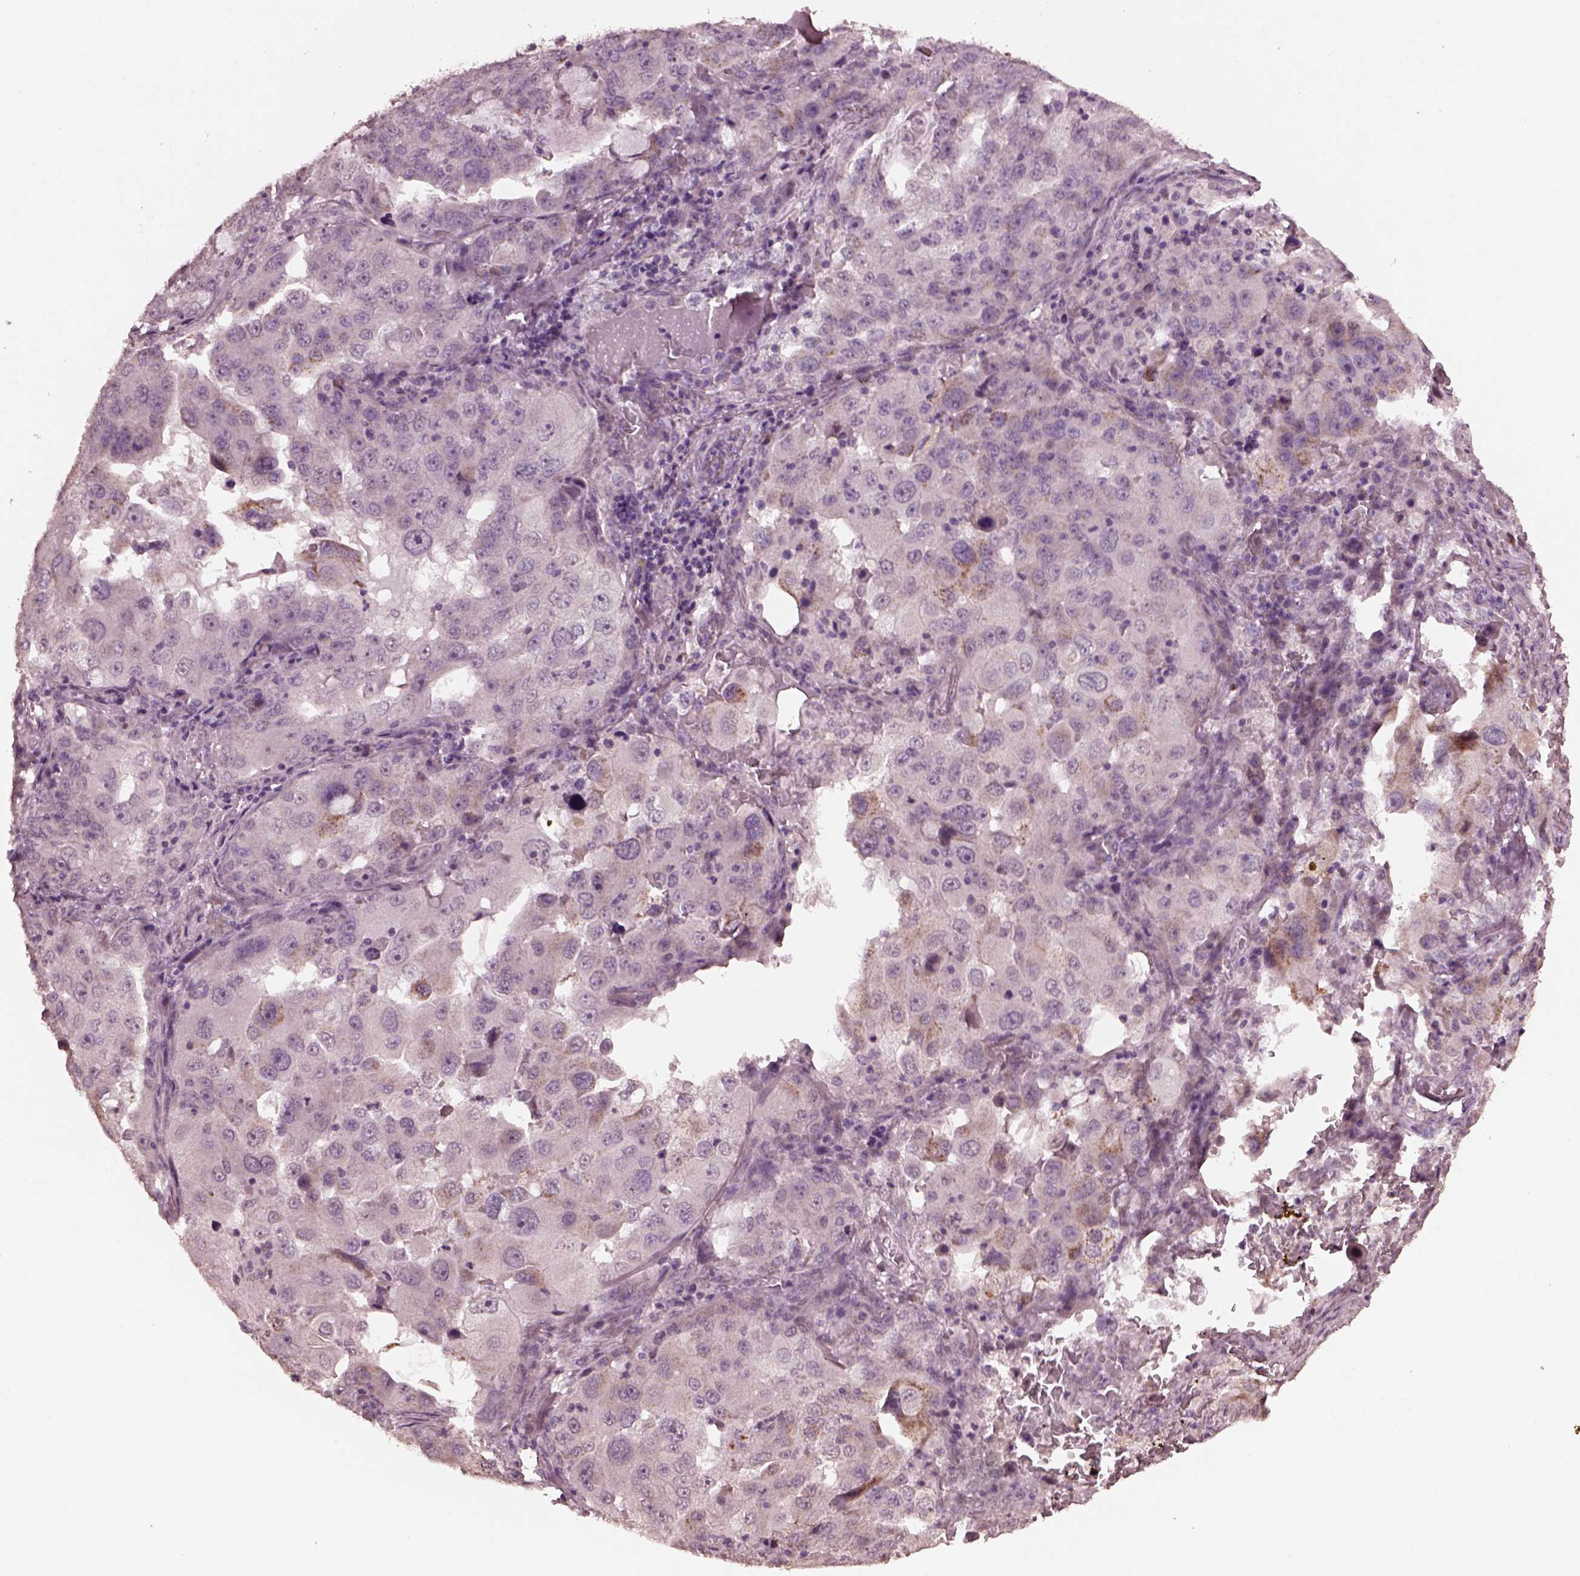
{"staining": {"intensity": "negative", "quantity": "none", "location": "none"}, "tissue": "lung cancer", "cell_type": "Tumor cells", "image_type": "cancer", "snomed": [{"axis": "morphology", "description": "Adenocarcinoma, NOS"}, {"axis": "topography", "description": "Lung"}], "caption": "This photomicrograph is of lung cancer stained with immunohistochemistry (IHC) to label a protein in brown with the nuclei are counter-stained blue. There is no expression in tumor cells. The staining was performed using DAB (3,3'-diaminobenzidine) to visualize the protein expression in brown, while the nuclei were stained in blue with hematoxylin (Magnification: 20x).", "gene": "IL18RAP", "patient": {"sex": "female", "age": 61}}